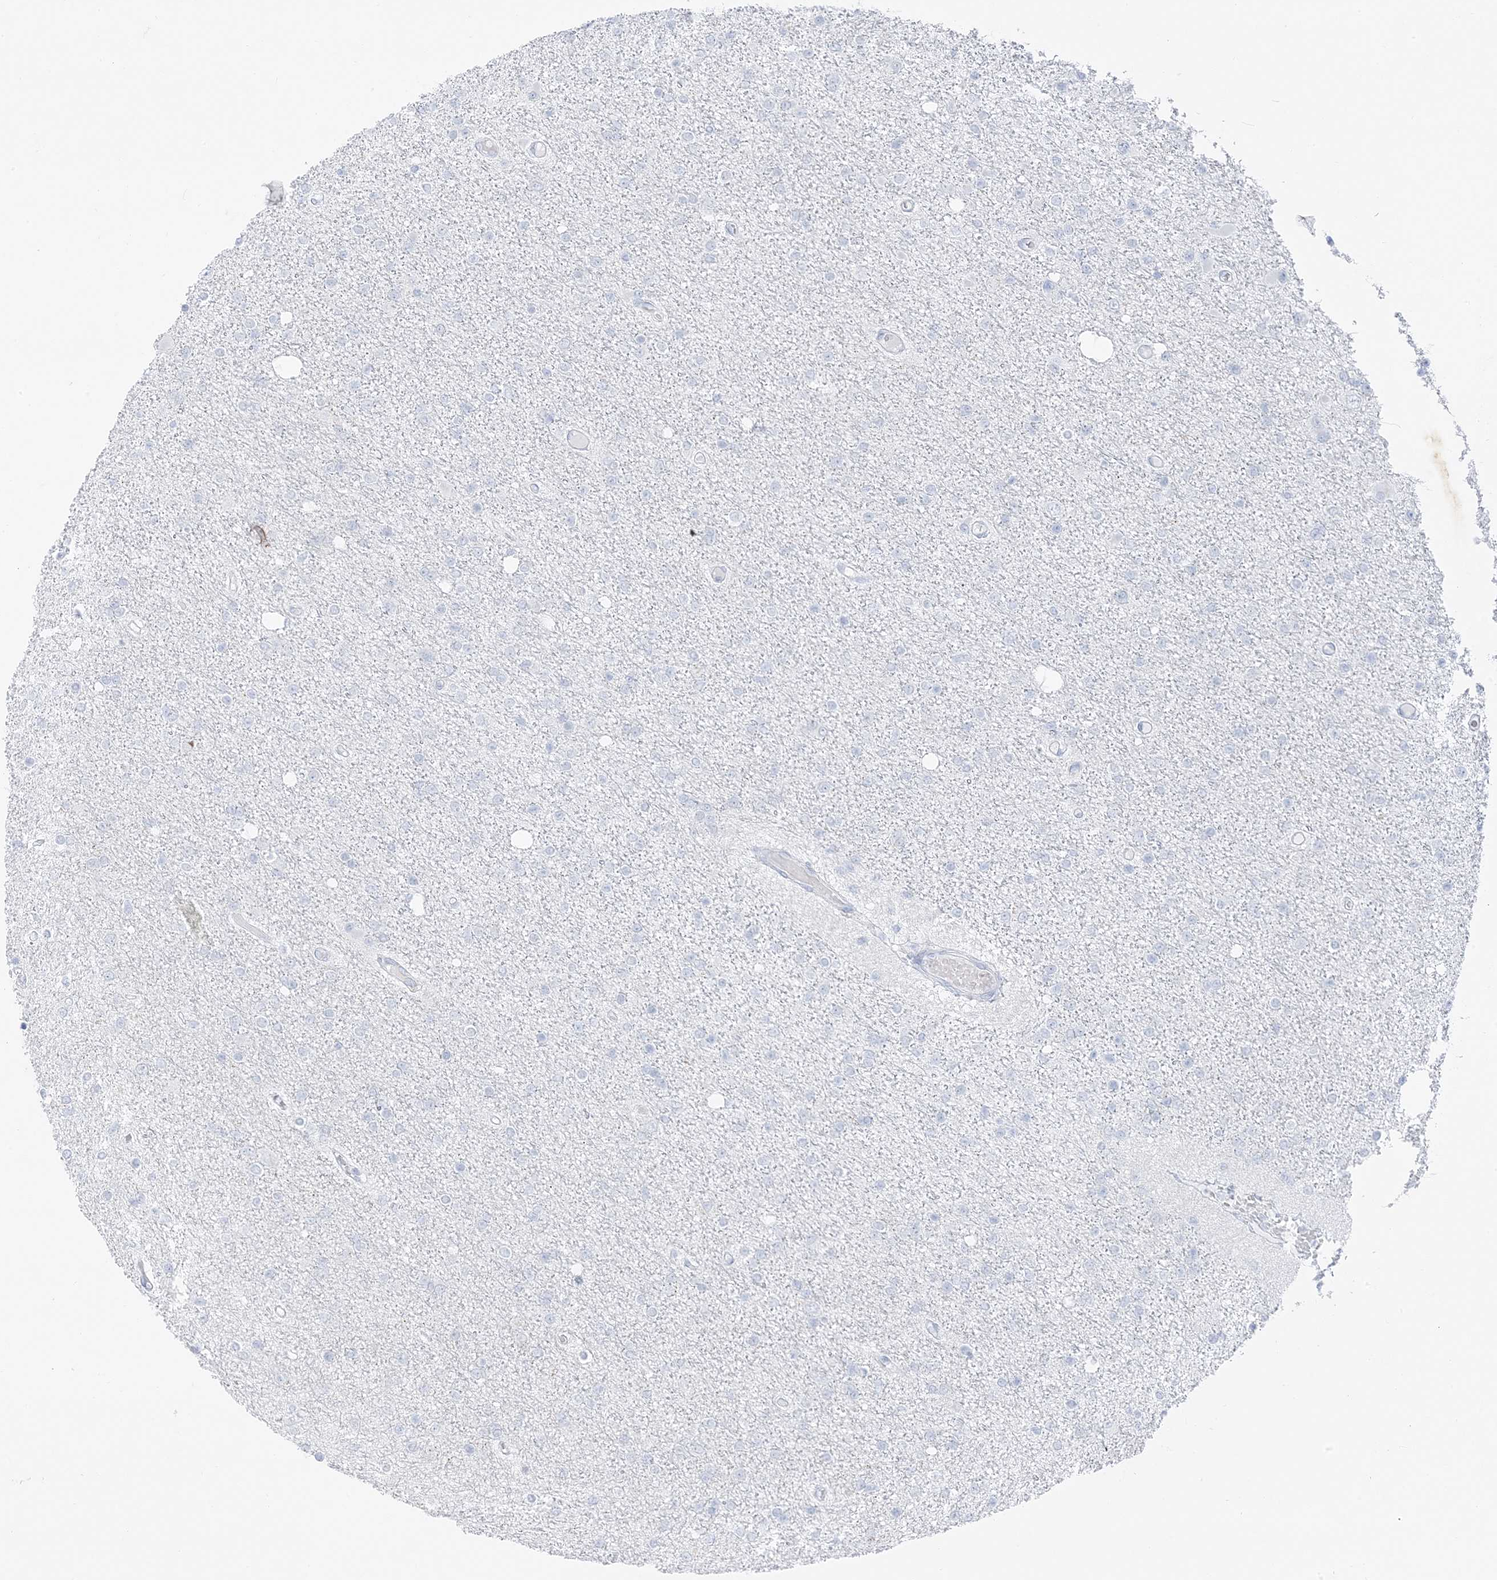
{"staining": {"intensity": "negative", "quantity": "none", "location": "none"}, "tissue": "glioma", "cell_type": "Tumor cells", "image_type": "cancer", "snomed": [{"axis": "morphology", "description": "Glioma, malignant, Low grade"}, {"axis": "topography", "description": "Brain"}], "caption": "Tumor cells show no significant staining in malignant glioma (low-grade).", "gene": "ZFP64", "patient": {"sex": "female", "age": 22}}